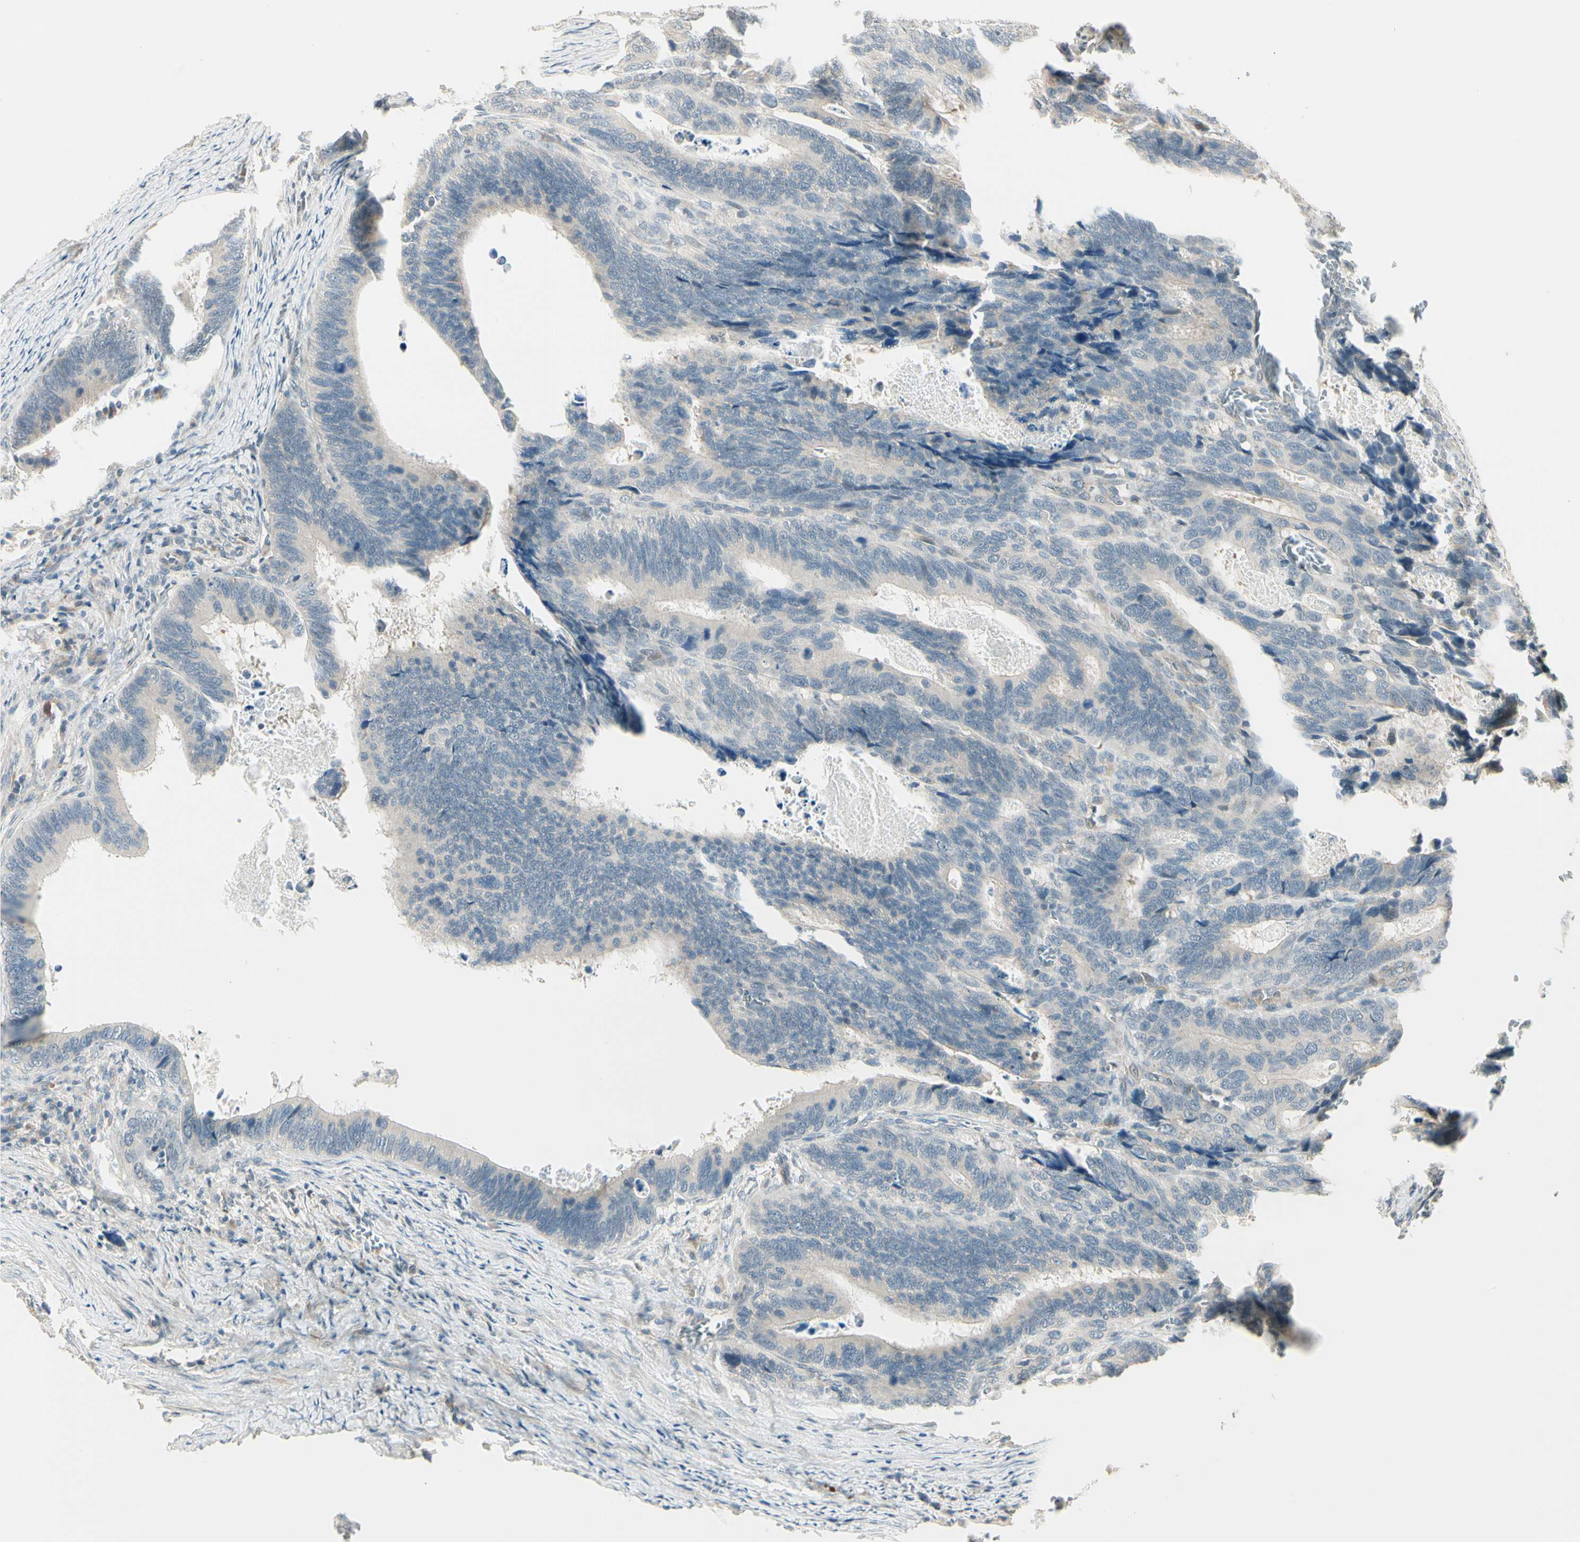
{"staining": {"intensity": "negative", "quantity": "none", "location": "none"}, "tissue": "colorectal cancer", "cell_type": "Tumor cells", "image_type": "cancer", "snomed": [{"axis": "morphology", "description": "Adenocarcinoma, NOS"}, {"axis": "topography", "description": "Colon"}], "caption": "Tumor cells show no significant protein staining in colorectal adenocarcinoma.", "gene": "PCDHB15", "patient": {"sex": "male", "age": 72}}